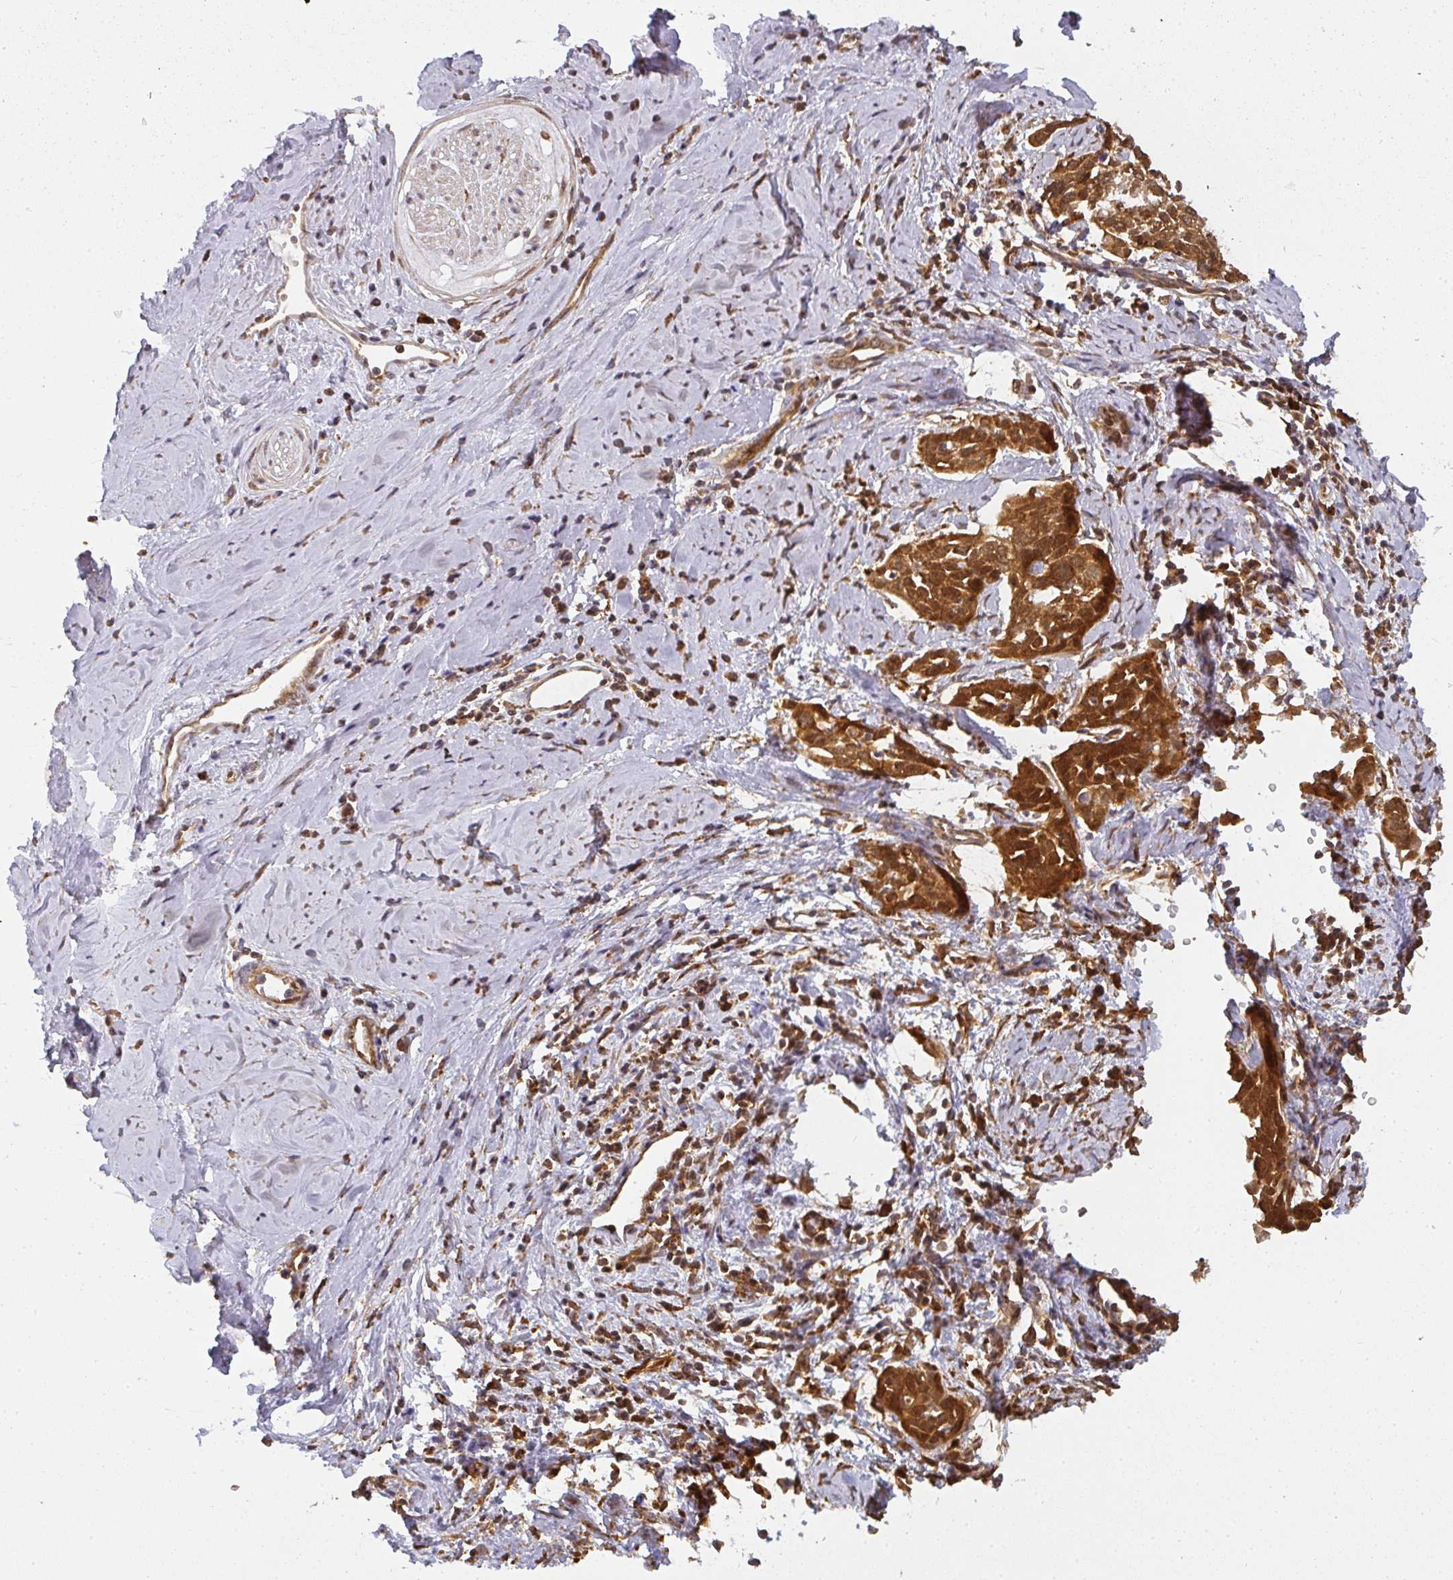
{"staining": {"intensity": "strong", "quantity": ">75%", "location": "cytoplasmic/membranous,nuclear"}, "tissue": "cervical cancer", "cell_type": "Tumor cells", "image_type": "cancer", "snomed": [{"axis": "morphology", "description": "Squamous cell carcinoma, NOS"}, {"axis": "topography", "description": "Cervix"}], "caption": "IHC image of cervical cancer (squamous cell carcinoma) stained for a protein (brown), which exhibits high levels of strong cytoplasmic/membranous and nuclear positivity in approximately >75% of tumor cells.", "gene": "PPP6R3", "patient": {"sex": "female", "age": 44}}